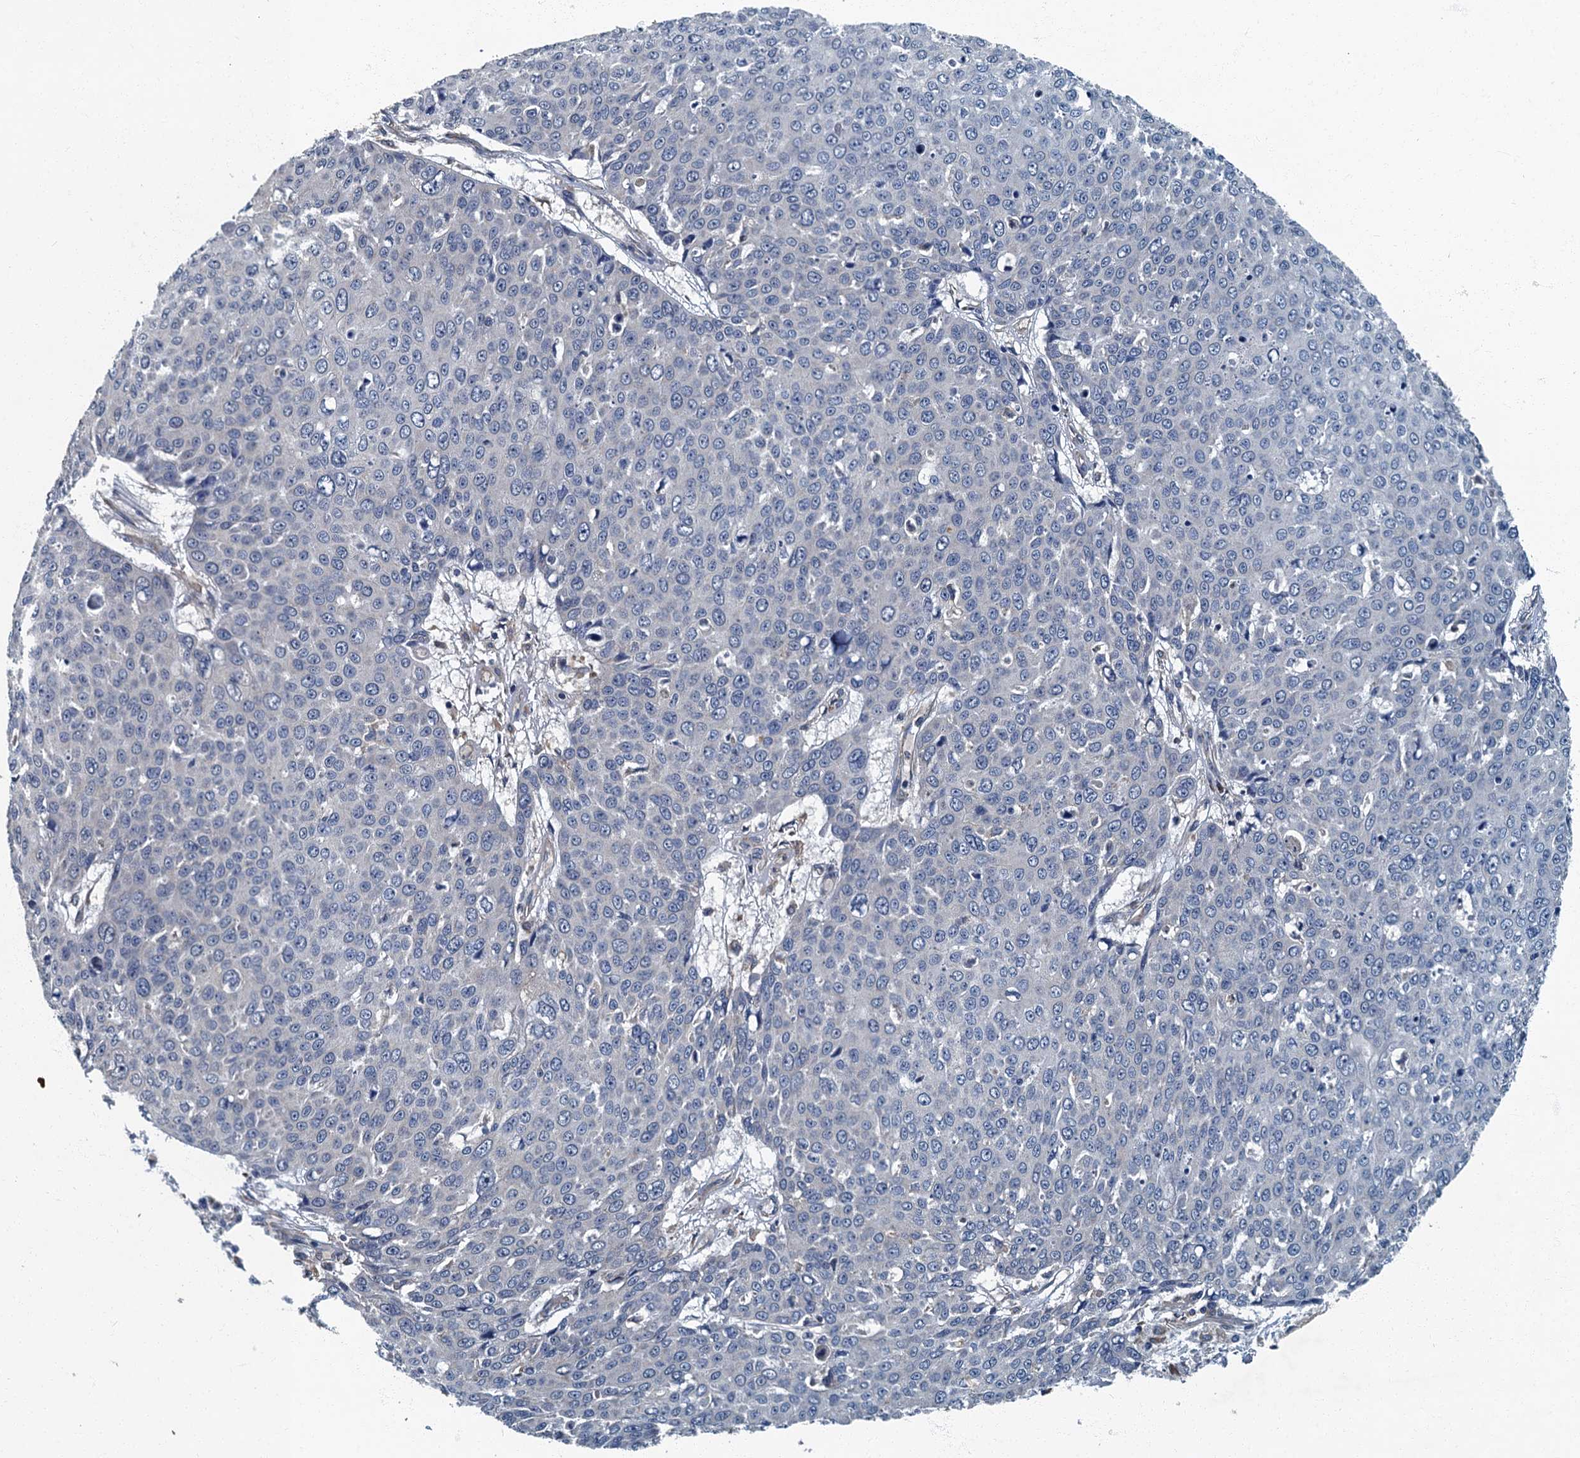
{"staining": {"intensity": "negative", "quantity": "none", "location": "none"}, "tissue": "skin cancer", "cell_type": "Tumor cells", "image_type": "cancer", "snomed": [{"axis": "morphology", "description": "Squamous cell carcinoma, NOS"}, {"axis": "topography", "description": "Skin"}], "caption": "There is no significant staining in tumor cells of skin cancer (squamous cell carcinoma). (DAB immunohistochemistry (IHC), high magnification).", "gene": "DDX49", "patient": {"sex": "male", "age": 71}}